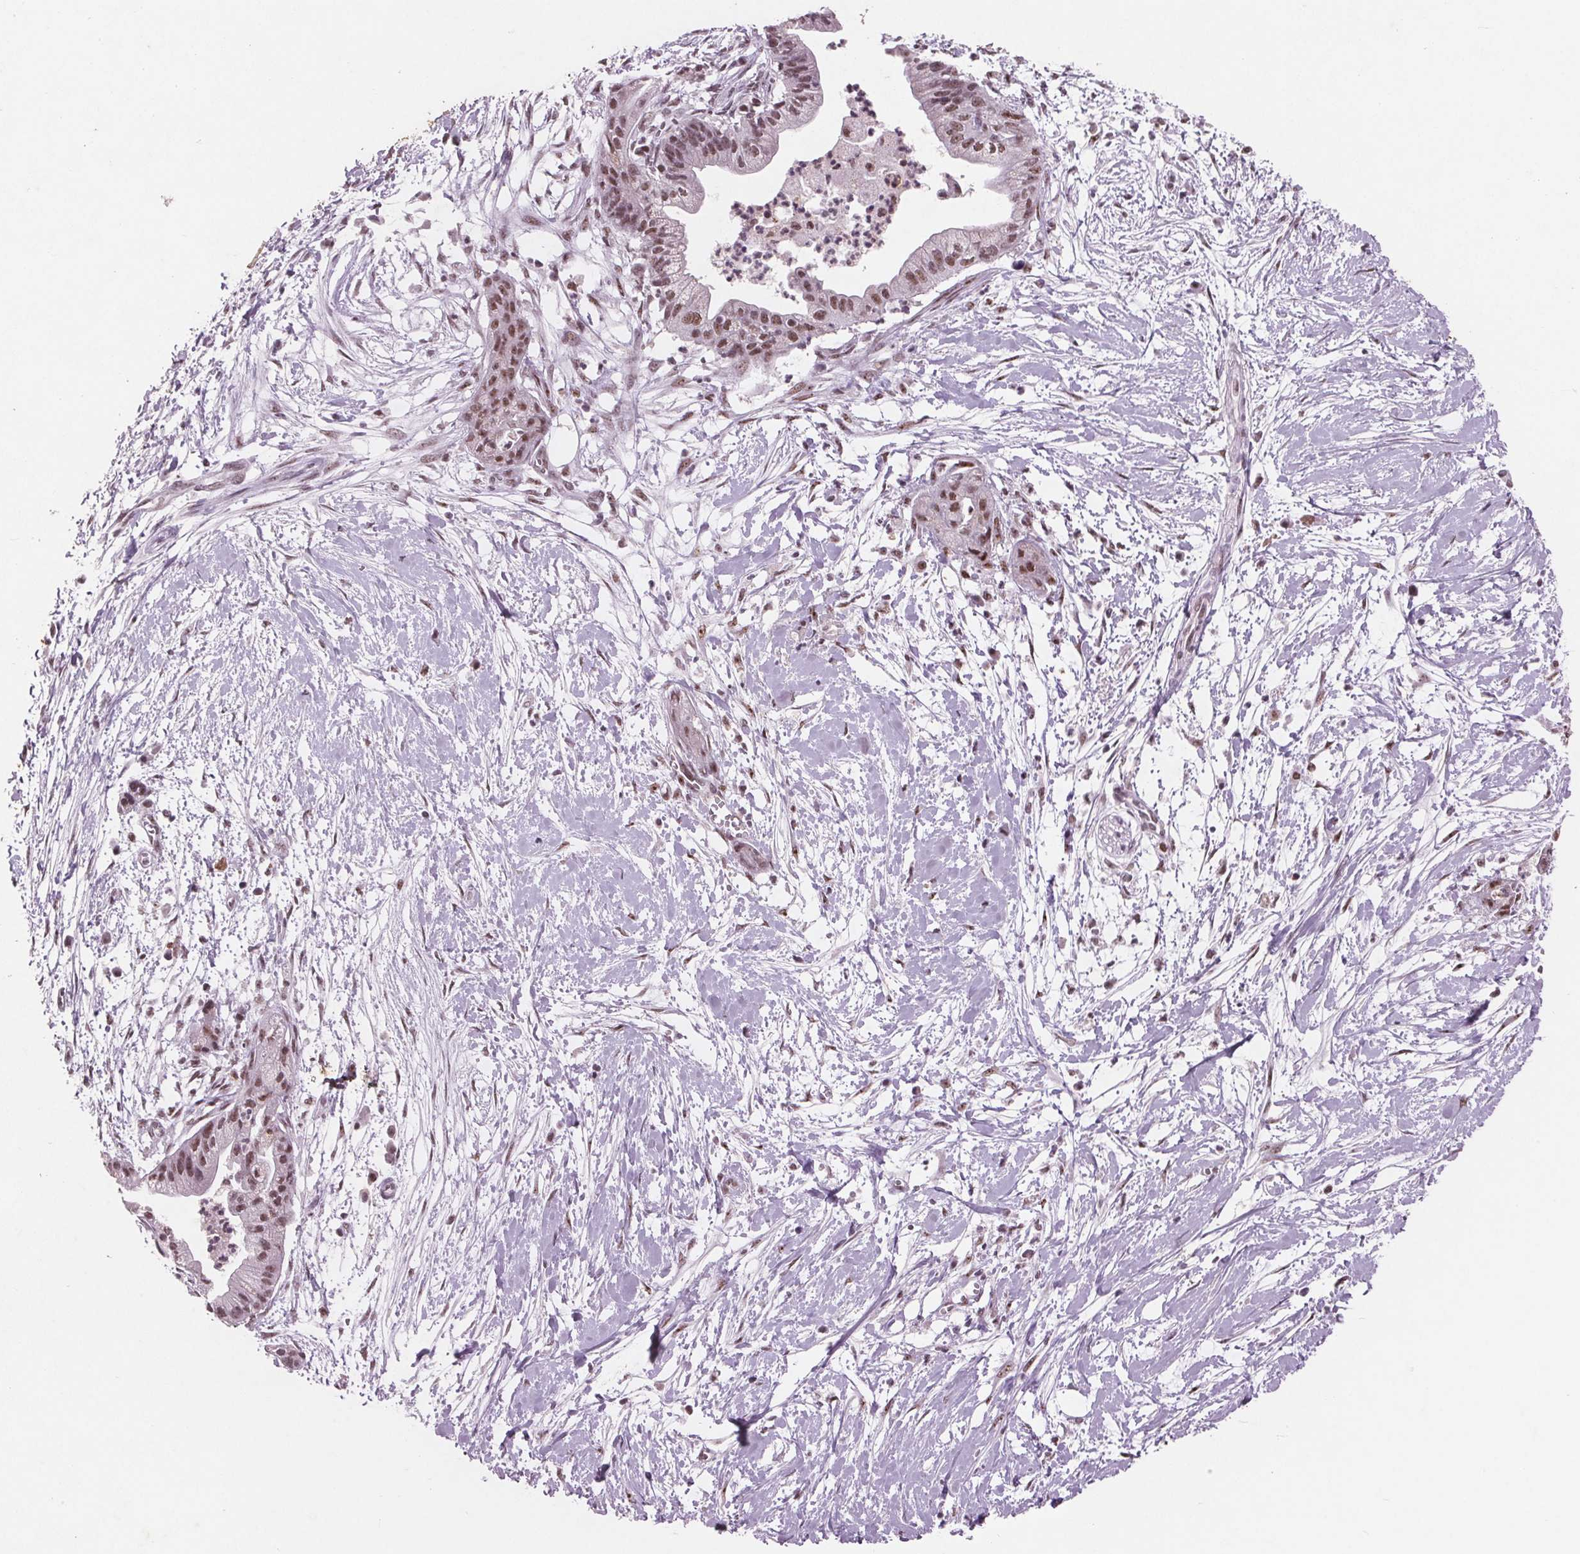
{"staining": {"intensity": "moderate", "quantity": ">75%", "location": "nuclear"}, "tissue": "pancreatic cancer", "cell_type": "Tumor cells", "image_type": "cancer", "snomed": [{"axis": "morphology", "description": "Normal tissue, NOS"}, {"axis": "morphology", "description": "Adenocarcinoma, NOS"}, {"axis": "topography", "description": "Lymph node"}, {"axis": "topography", "description": "Pancreas"}], "caption": "IHC micrograph of human pancreatic cancer stained for a protein (brown), which displays medium levels of moderate nuclear staining in about >75% of tumor cells.", "gene": "RPS6KA2", "patient": {"sex": "female", "age": 58}}